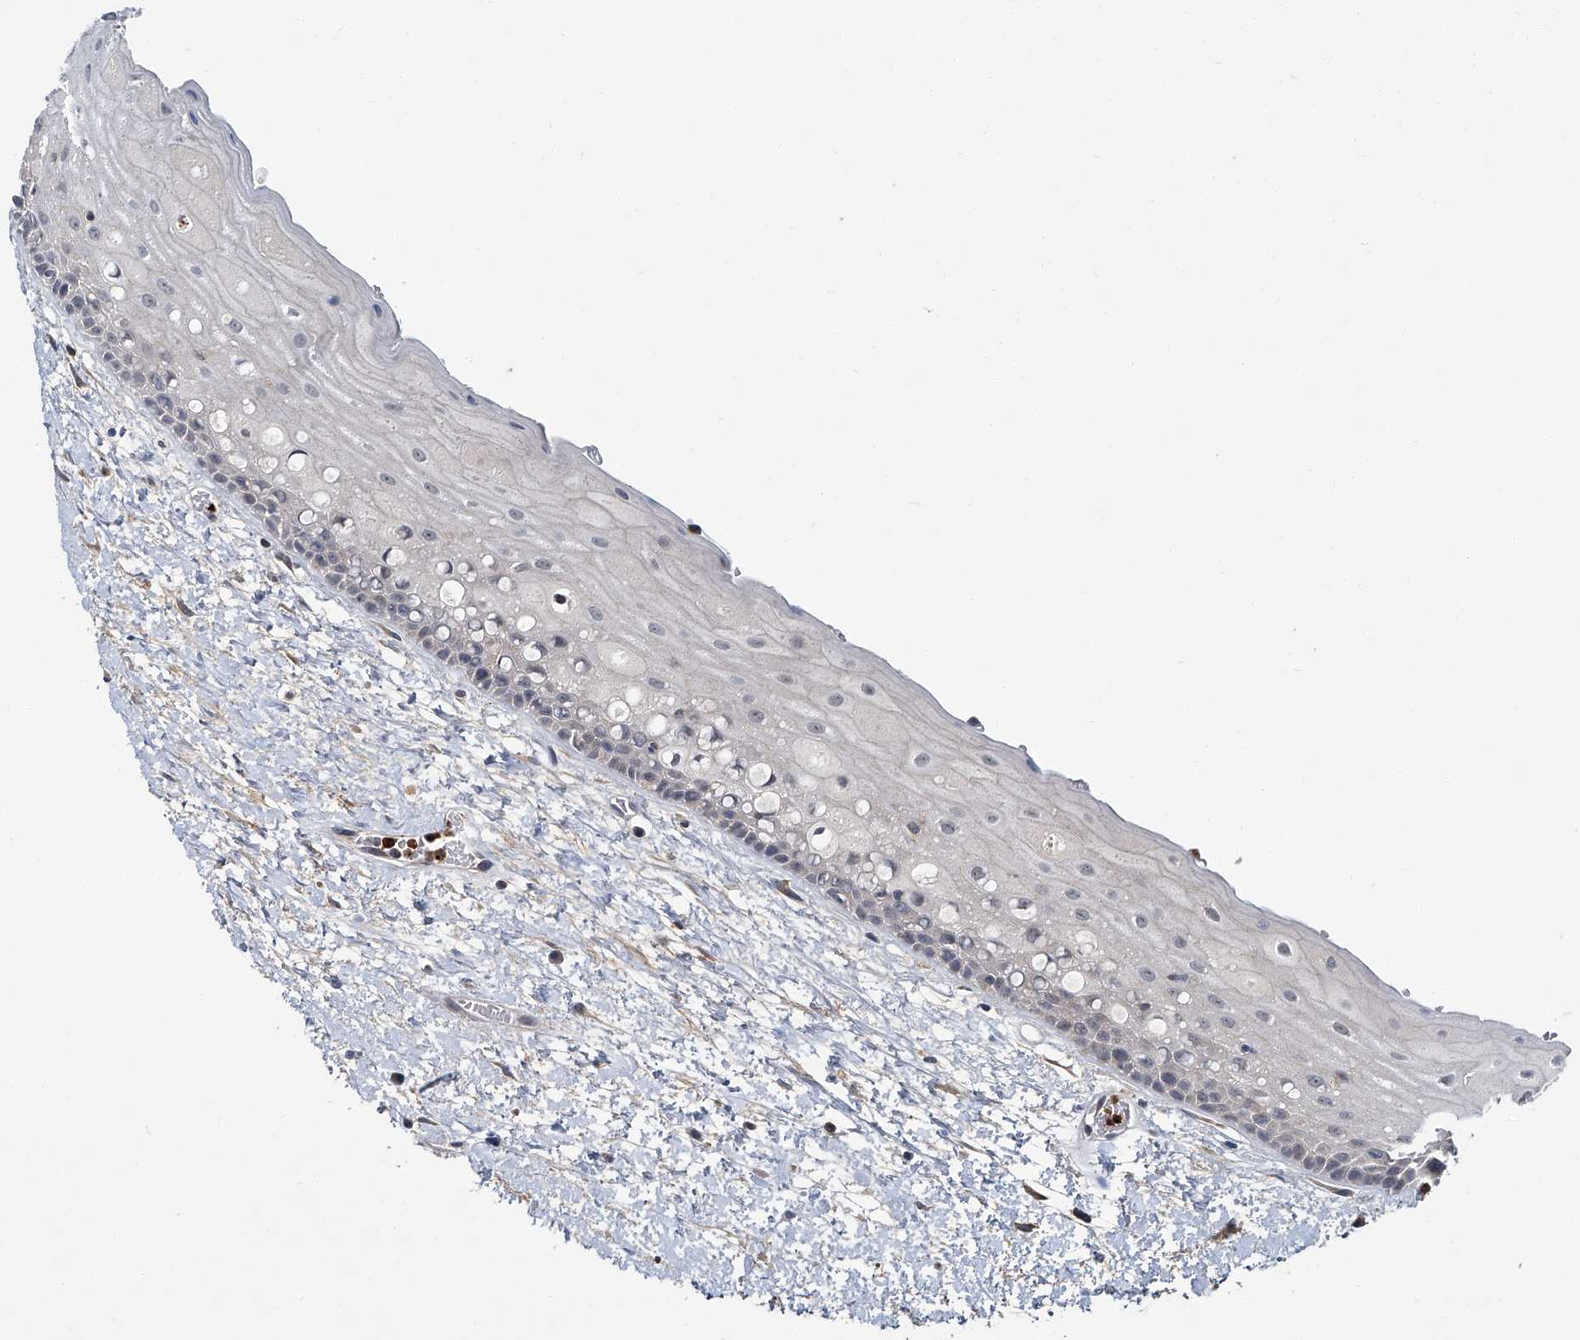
{"staining": {"intensity": "negative", "quantity": "none", "location": "none"}, "tissue": "oral mucosa", "cell_type": "Squamous epithelial cells", "image_type": "normal", "snomed": [{"axis": "morphology", "description": "Normal tissue, NOS"}, {"axis": "topography", "description": "Oral tissue"}], "caption": "The immunohistochemistry (IHC) histopathology image has no significant staining in squamous epithelial cells of oral mucosa.", "gene": "AKNAD1", "patient": {"sex": "female", "age": 76}}